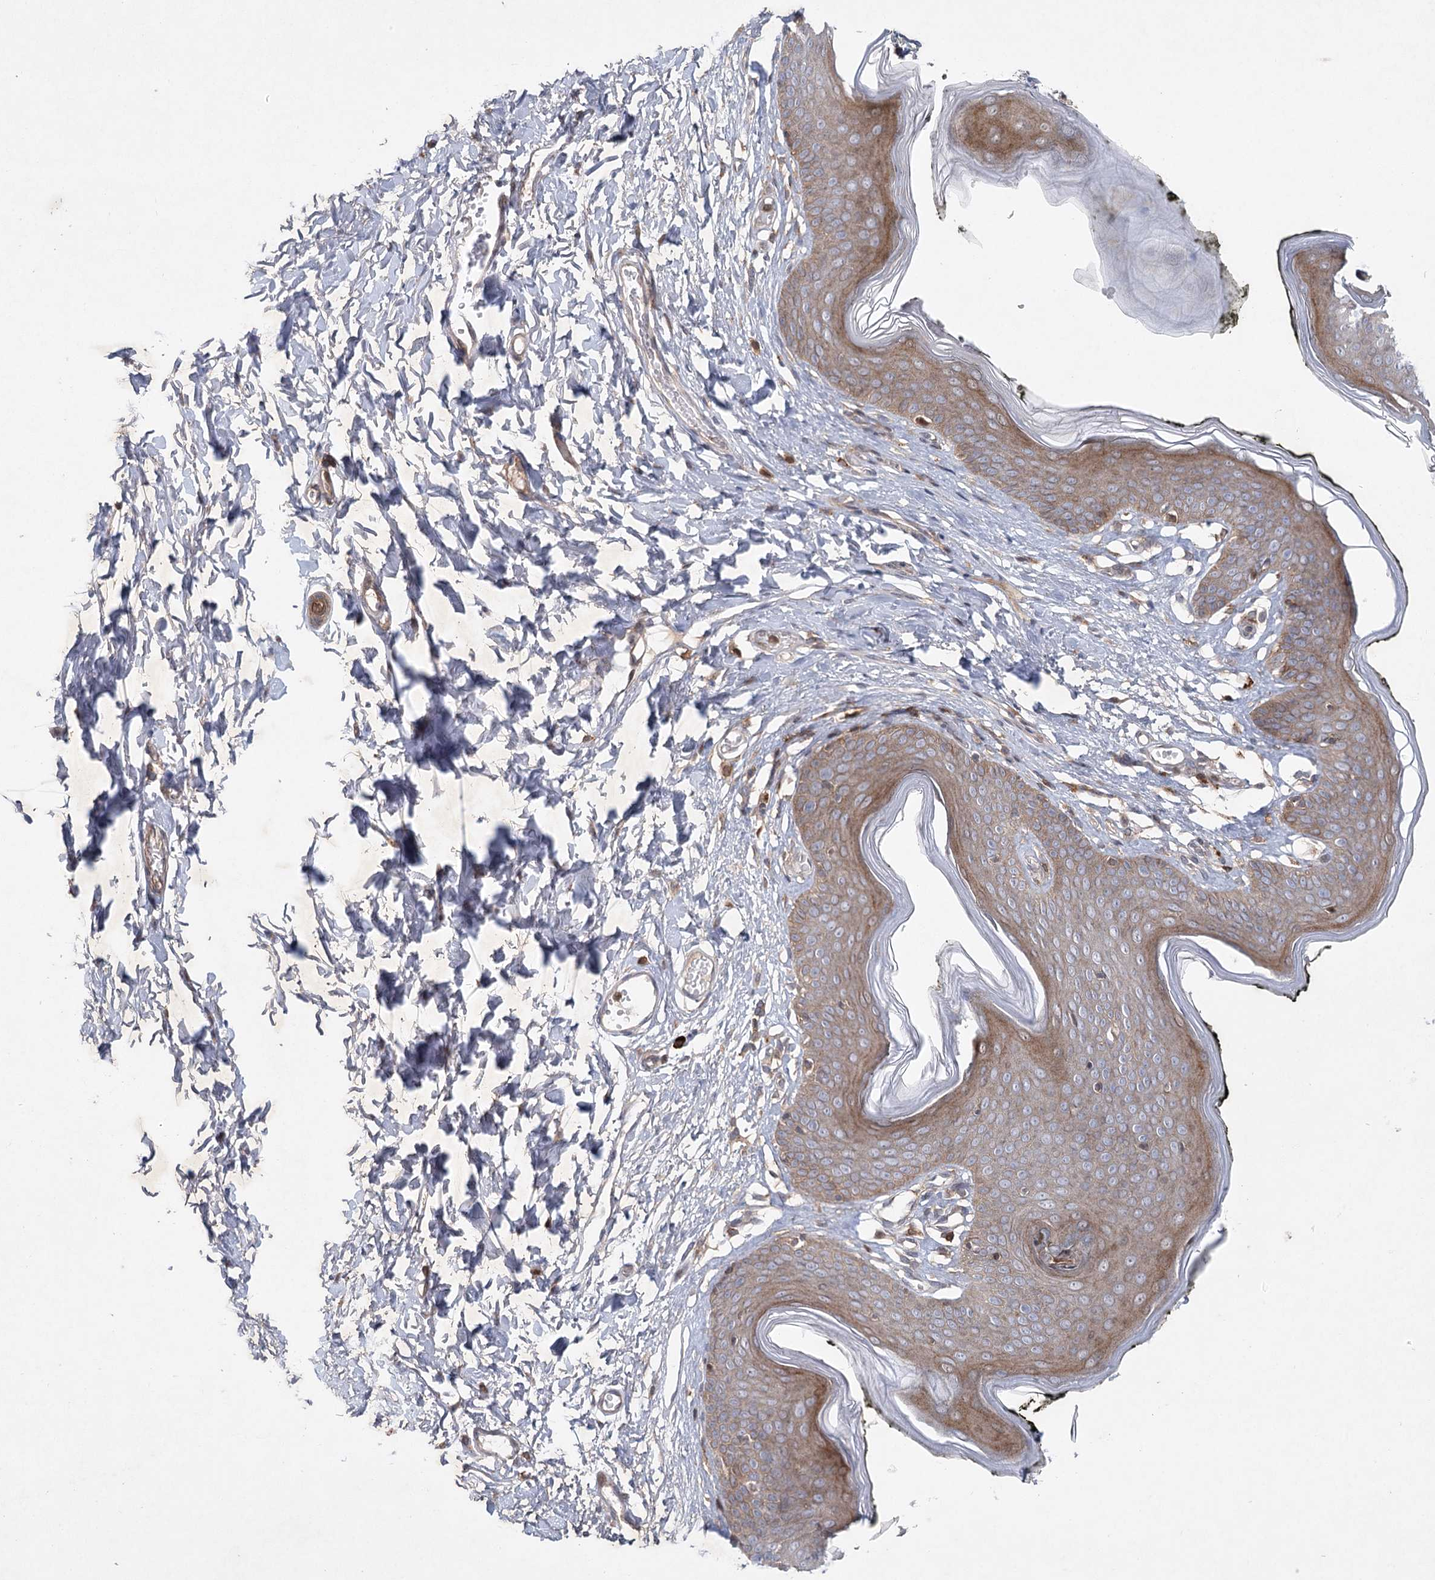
{"staining": {"intensity": "weak", "quantity": "25%-75%", "location": "cytoplasmic/membranous"}, "tissue": "skin", "cell_type": "Epidermal cells", "image_type": "normal", "snomed": [{"axis": "morphology", "description": "Normal tissue, NOS"}, {"axis": "morphology", "description": "Inflammation, NOS"}, {"axis": "topography", "description": "Vulva"}], "caption": "Immunohistochemical staining of normal human skin reveals 25%-75% levels of weak cytoplasmic/membranous protein positivity in approximately 25%-75% of epidermal cells. (Stains: DAB in brown, nuclei in blue, Microscopy: brightfield microscopy at high magnification).", "gene": "MAP3K13", "patient": {"sex": "female", "age": 84}}